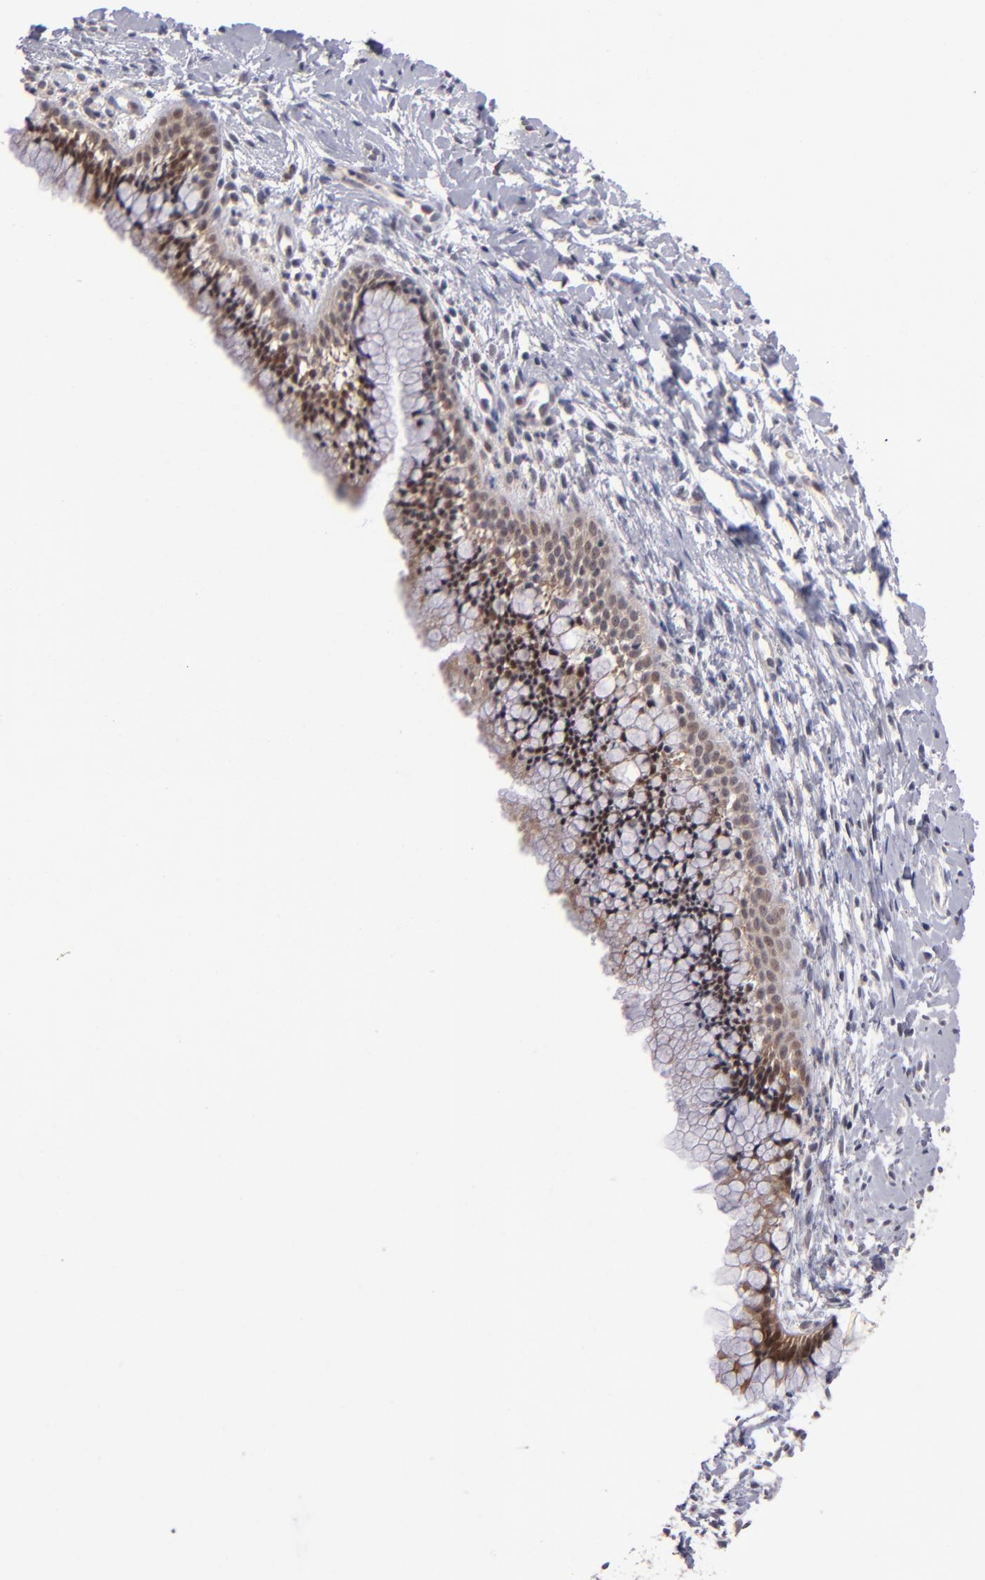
{"staining": {"intensity": "moderate", "quantity": ">75%", "location": "cytoplasmic/membranous"}, "tissue": "cervix", "cell_type": "Glandular cells", "image_type": "normal", "snomed": [{"axis": "morphology", "description": "Normal tissue, NOS"}, {"axis": "topography", "description": "Cervix"}], "caption": "An immunohistochemistry (IHC) micrograph of benign tissue is shown. Protein staining in brown labels moderate cytoplasmic/membranous positivity in cervix within glandular cells.", "gene": "PCNX4", "patient": {"sex": "female", "age": 46}}